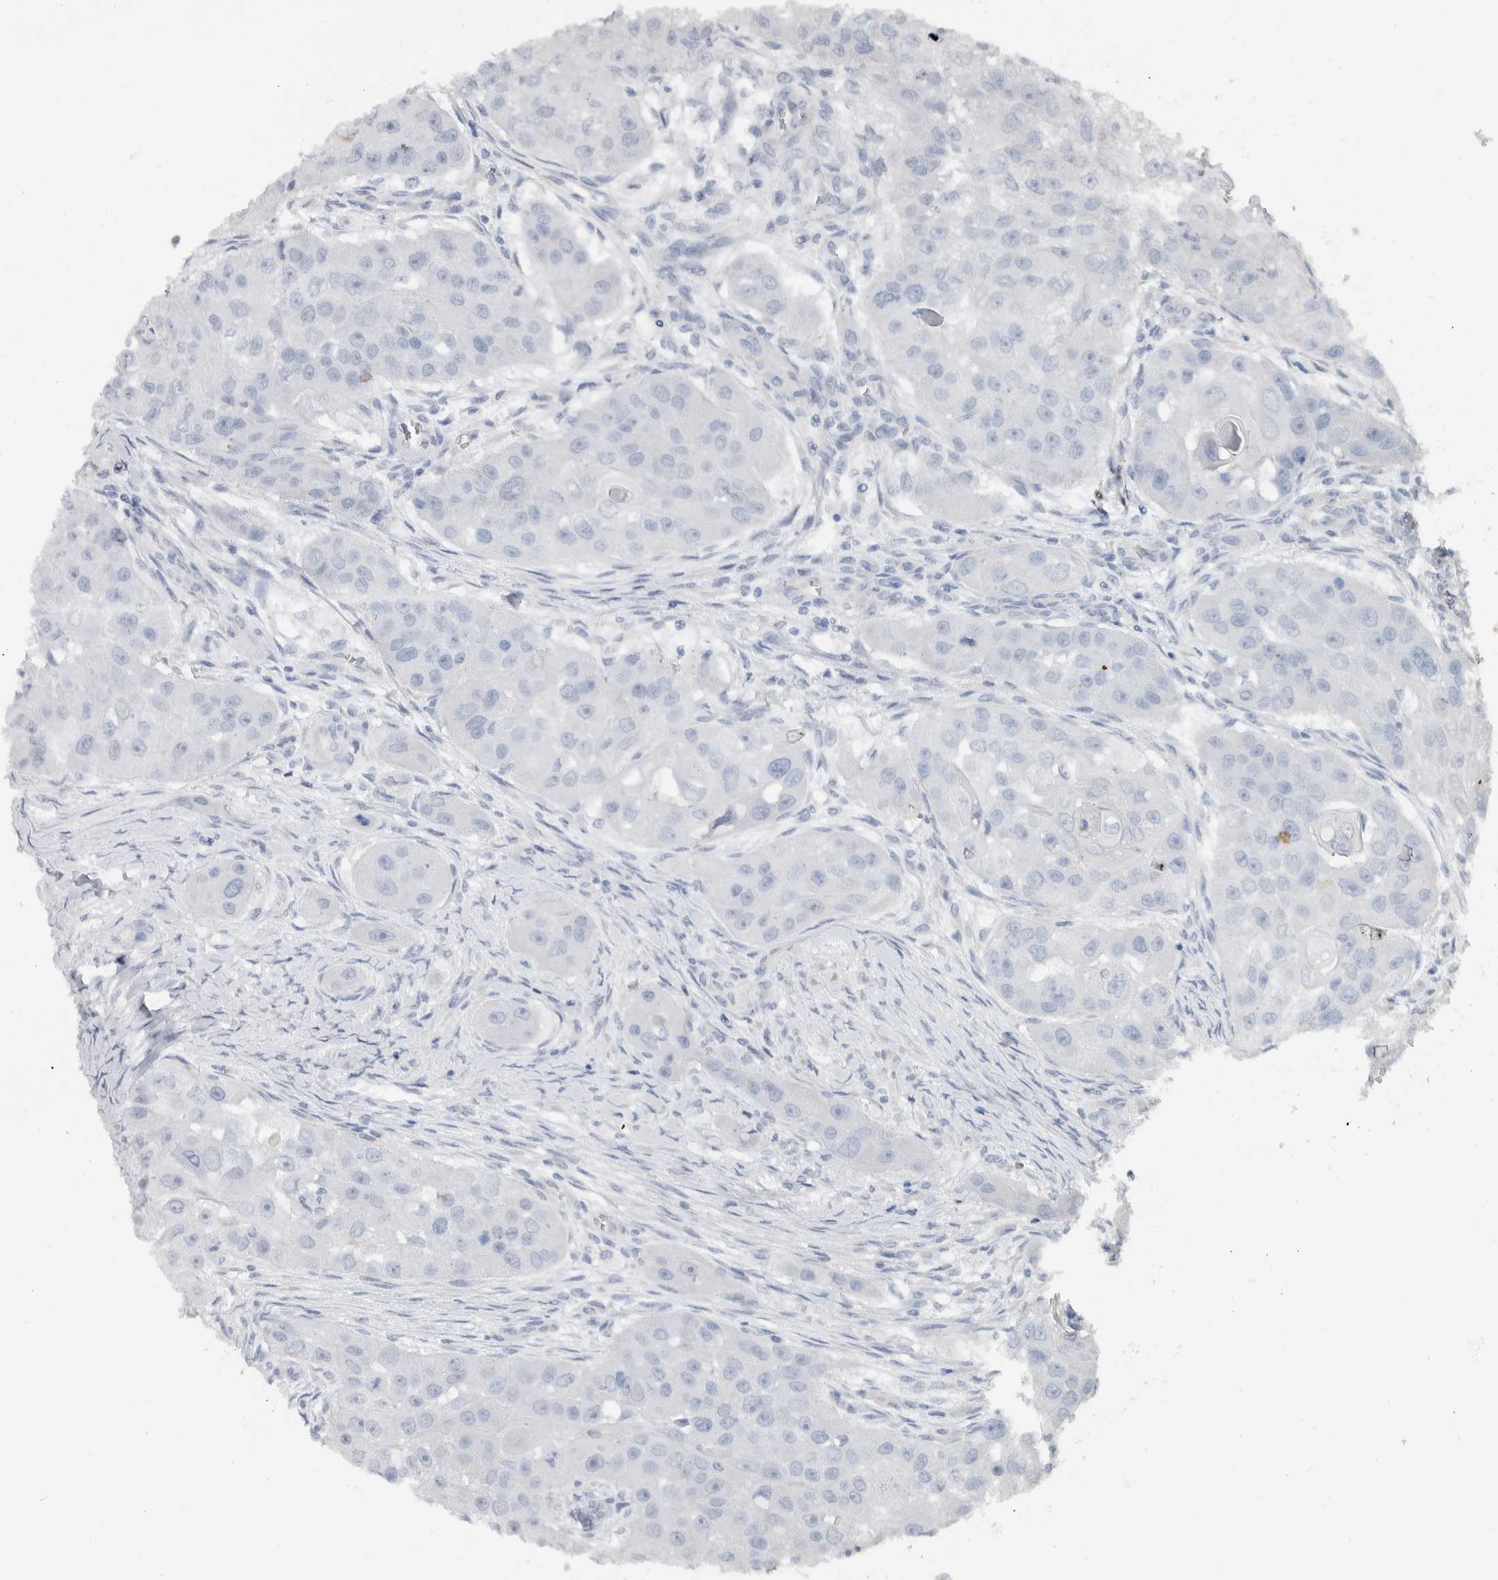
{"staining": {"intensity": "negative", "quantity": "none", "location": "none"}, "tissue": "head and neck cancer", "cell_type": "Tumor cells", "image_type": "cancer", "snomed": [{"axis": "morphology", "description": "Normal tissue, NOS"}, {"axis": "morphology", "description": "Squamous cell carcinoma, NOS"}, {"axis": "topography", "description": "Skeletal muscle"}, {"axis": "topography", "description": "Head-Neck"}], "caption": "The histopathology image exhibits no significant expression in tumor cells of squamous cell carcinoma (head and neck).", "gene": "NEFM", "patient": {"sex": "male", "age": 51}}